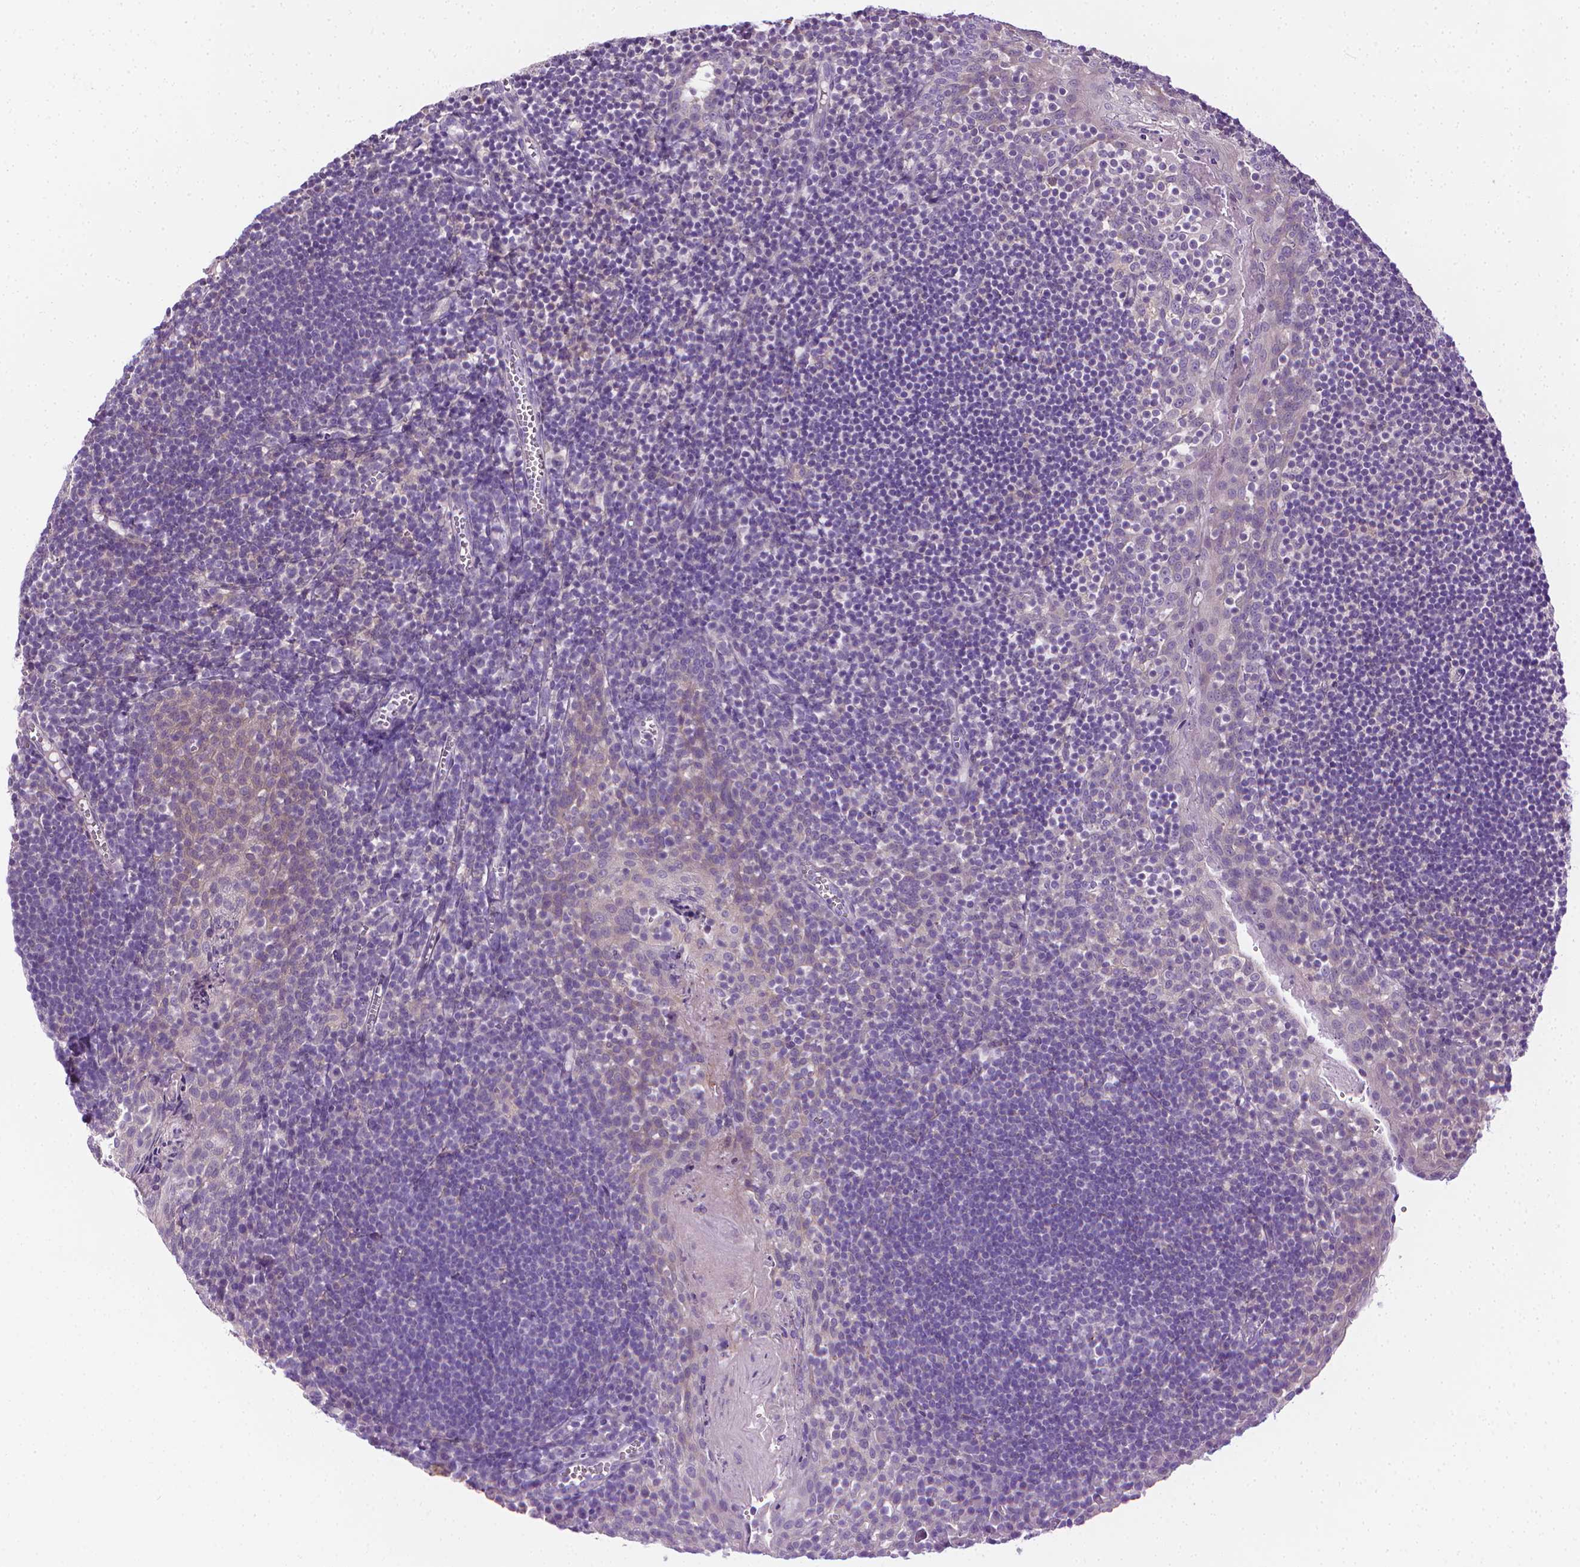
{"staining": {"intensity": "negative", "quantity": "none", "location": "none"}, "tissue": "lymph node", "cell_type": "Non-germinal center cells", "image_type": "normal", "snomed": [{"axis": "morphology", "description": "Normal tissue, NOS"}, {"axis": "topography", "description": "Lymph node"}], "caption": "A high-resolution micrograph shows IHC staining of benign lymph node, which exhibits no significant staining in non-germinal center cells. The staining was performed using DAB (3,3'-diaminobenzidine) to visualize the protein expression in brown, while the nuclei were stained in blue with hematoxylin (Magnification: 20x).", "gene": "MCOLN3", "patient": {"sex": "female", "age": 21}}